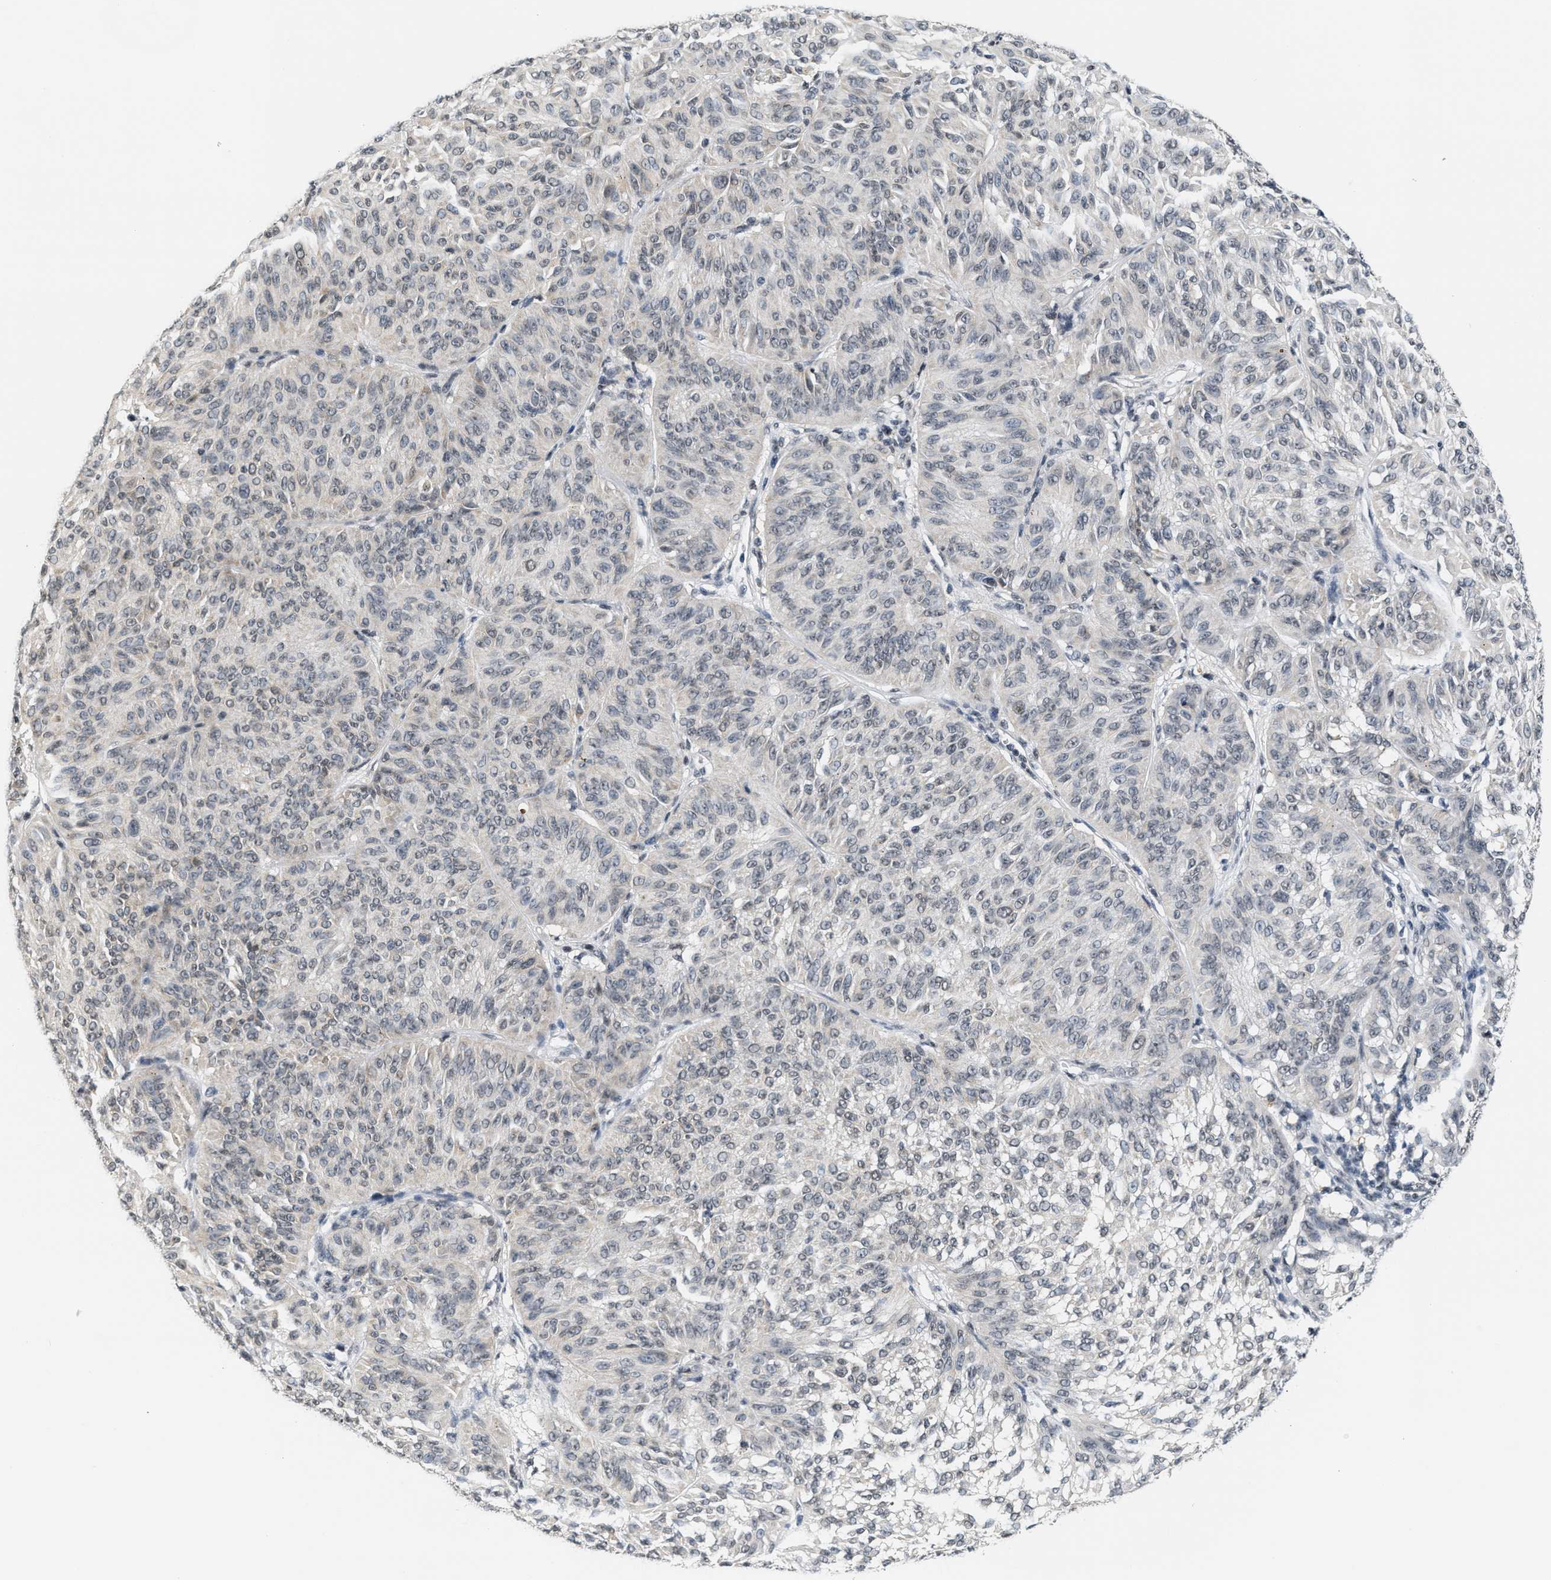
{"staining": {"intensity": "negative", "quantity": "none", "location": "none"}, "tissue": "melanoma", "cell_type": "Tumor cells", "image_type": "cancer", "snomed": [{"axis": "morphology", "description": "Malignant melanoma, NOS"}, {"axis": "topography", "description": "Skin"}], "caption": "Protein analysis of malignant melanoma exhibits no significant expression in tumor cells.", "gene": "RAF1", "patient": {"sex": "female", "age": 72}}